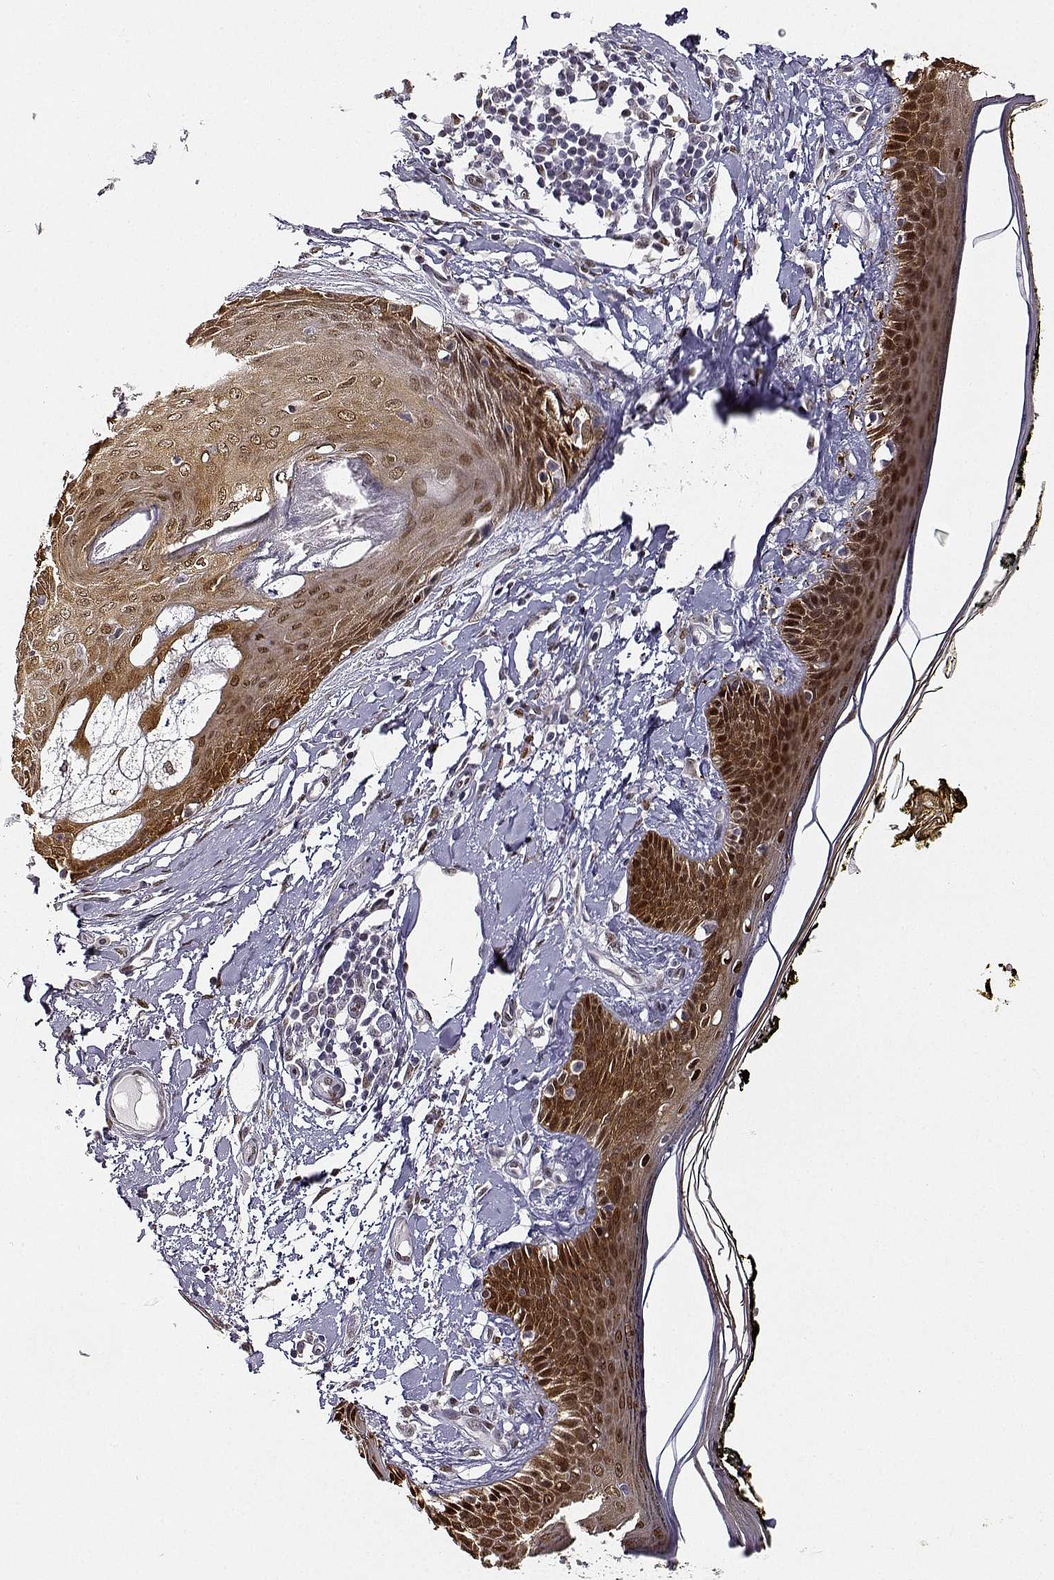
{"staining": {"intensity": "moderate", "quantity": ">75%", "location": "nuclear"}, "tissue": "skin", "cell_type": "Fibroblasts", "image_type": "normal", "snomed": [{"axis": "morphology", "description": "Normal tissue, NOS"}, {"axis": "topography", "description": "Skin"}], "caption": "This histopathology image reveals immunohistochemistry (IHC) staining of benign human skin, with medium moderate nuclear expression in about >75% of fibroblasts.", "gene": "PHGDH", "patient": {"sex": "male", "age": 76}}